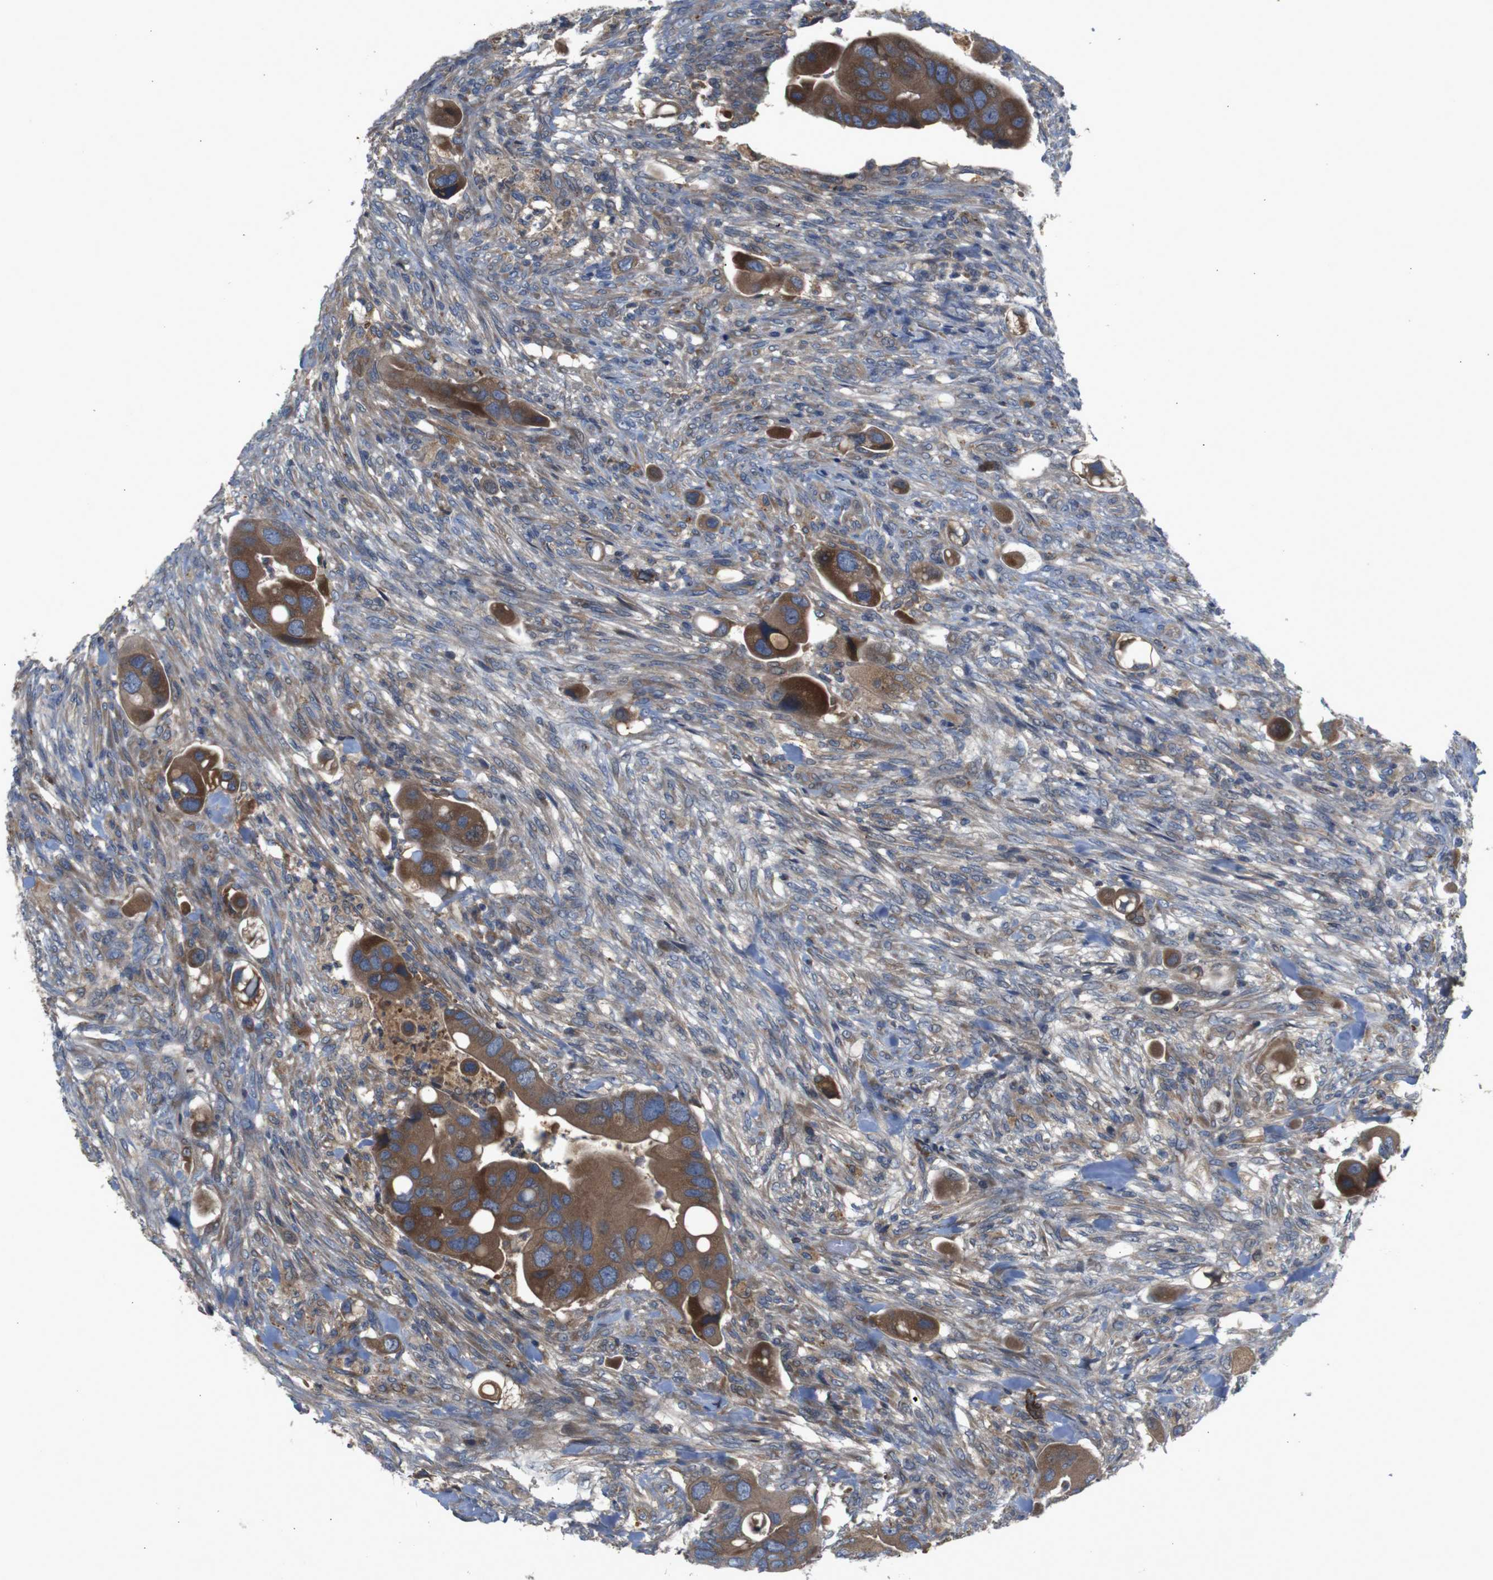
{"staining": {"intensity": "strong", "quantity": ">75%", "location": "cytoplasmic/membranous"}, "tissue": "colorectal cancer", "cell_type": "Tumor cells", "image_type": "cancer", "snomed": [{"axis": "morphology", "description": "Adenocarcinoma, NOS"}, {"axis": "topography", "description": "Rectum"}], "caption": "The micrograph displays a brown stain indicating the presence of a protein in the cytoplasmic/membranous of tumor cells in adenocarcinoma (colorectal).", "gene": "PTPN1", "patient": {"sex": "female", "age": 57}}